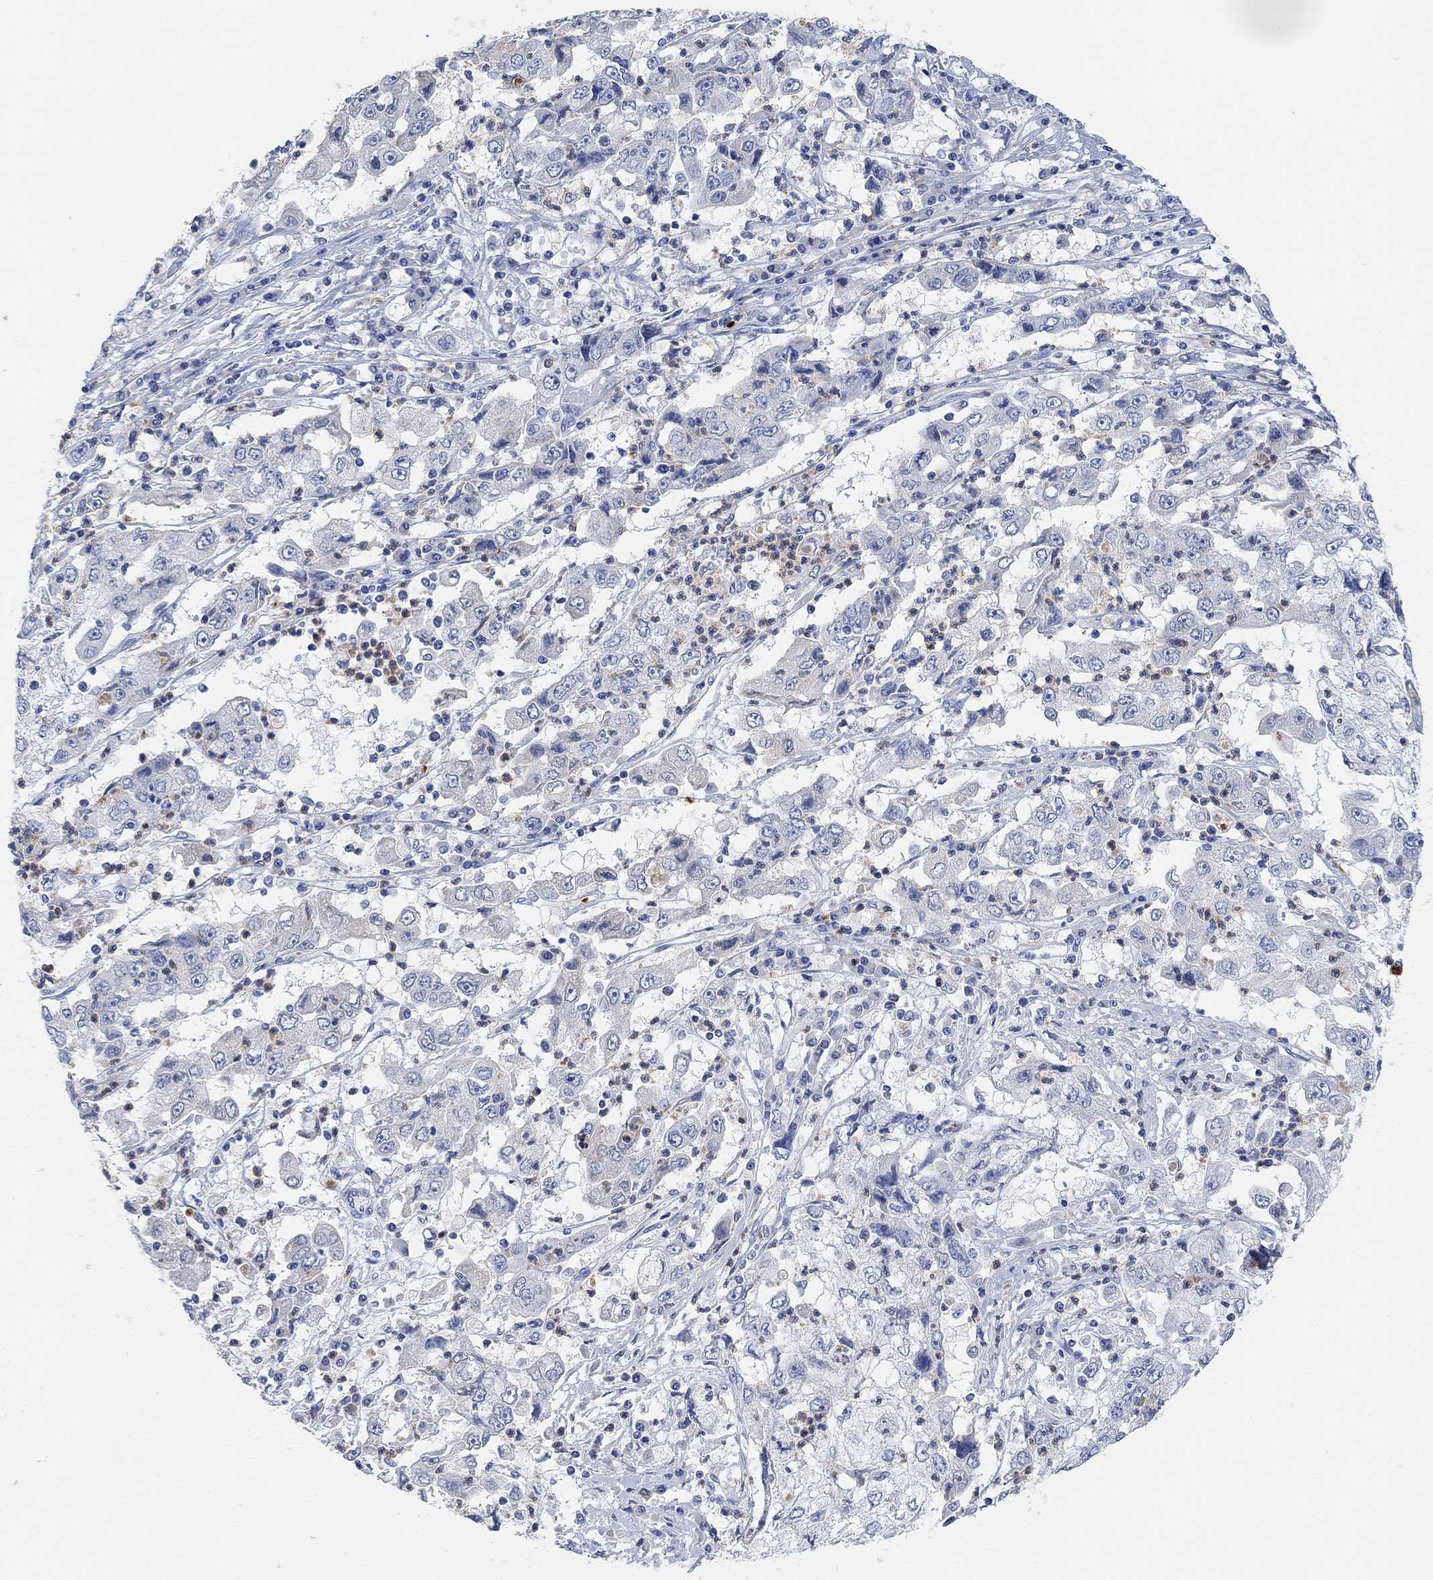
{"staining": {"intensity": "negative", "quantity": "none", "location": "none"}, "tissue": "cervical cancer", "cell_type": "Tumor cells", "image_type": "cancer", "snomed": [{"axis": "morphology", "description": "Squamous cell carcinoma, NOS"}, {"axis": "topography", "description": "Cervix"}], "caption": "Squamous cell carcinoma (cervical) stained for a protein using IHC displays no positivity tumor cells.", "gene": "VAT1L", "patient": {"sex": "female", "age": 36}}